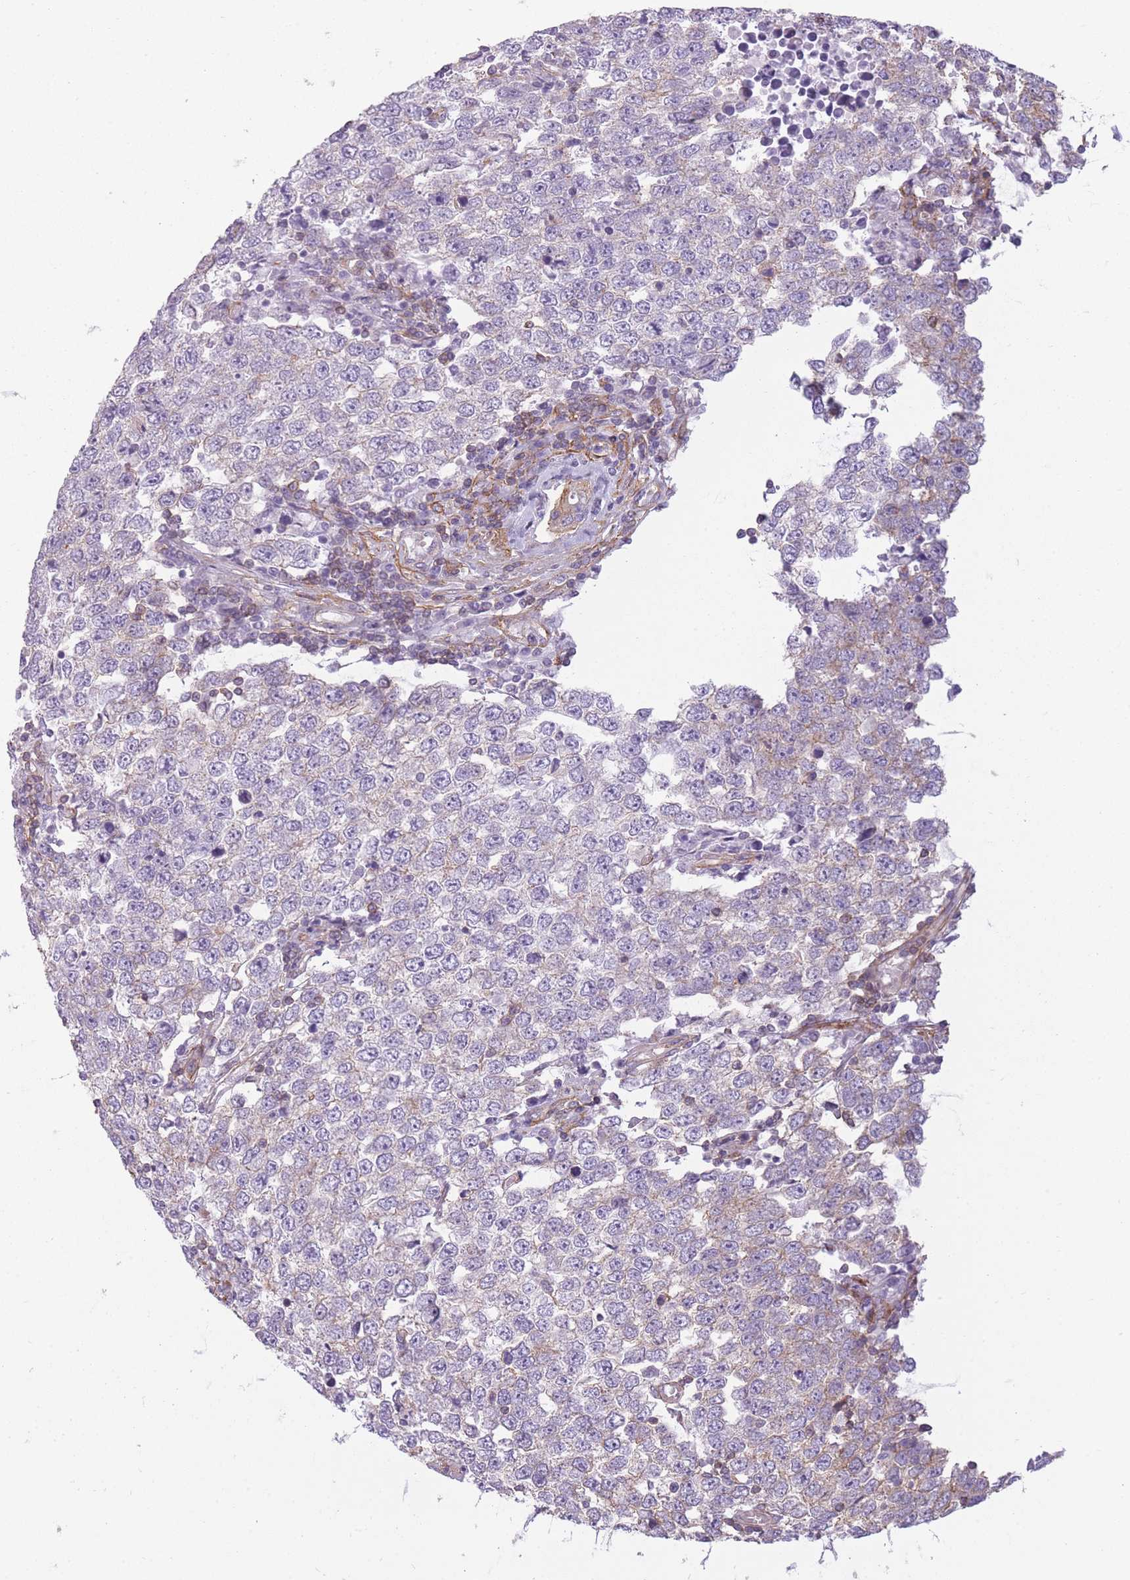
{"staining": {"intensity": "weak", "quantity": "<25%", "location": "cytoplasmic/membranous"}, "tissue": "testis cancer", "cell_type": "Tumor cells", "image_type": "cancer", "snomed": [{"axis": "morphology", "description": "Seminoma, NOS"}, {"axis": "morphology", "description": "Carcinoma, Embryonal, NOS"}, {"axis": "topography", "description": "Testis"}], "caption": "The histopathology image demonstrates no staining of tumor cells in testis cancer (seminoma). (DAB (3,3'-diaminobenzidine) immunohistochemistry (IHC), high magnification).", "gene": "ADD1", "patient": {"sex": "male", "age": 28}}